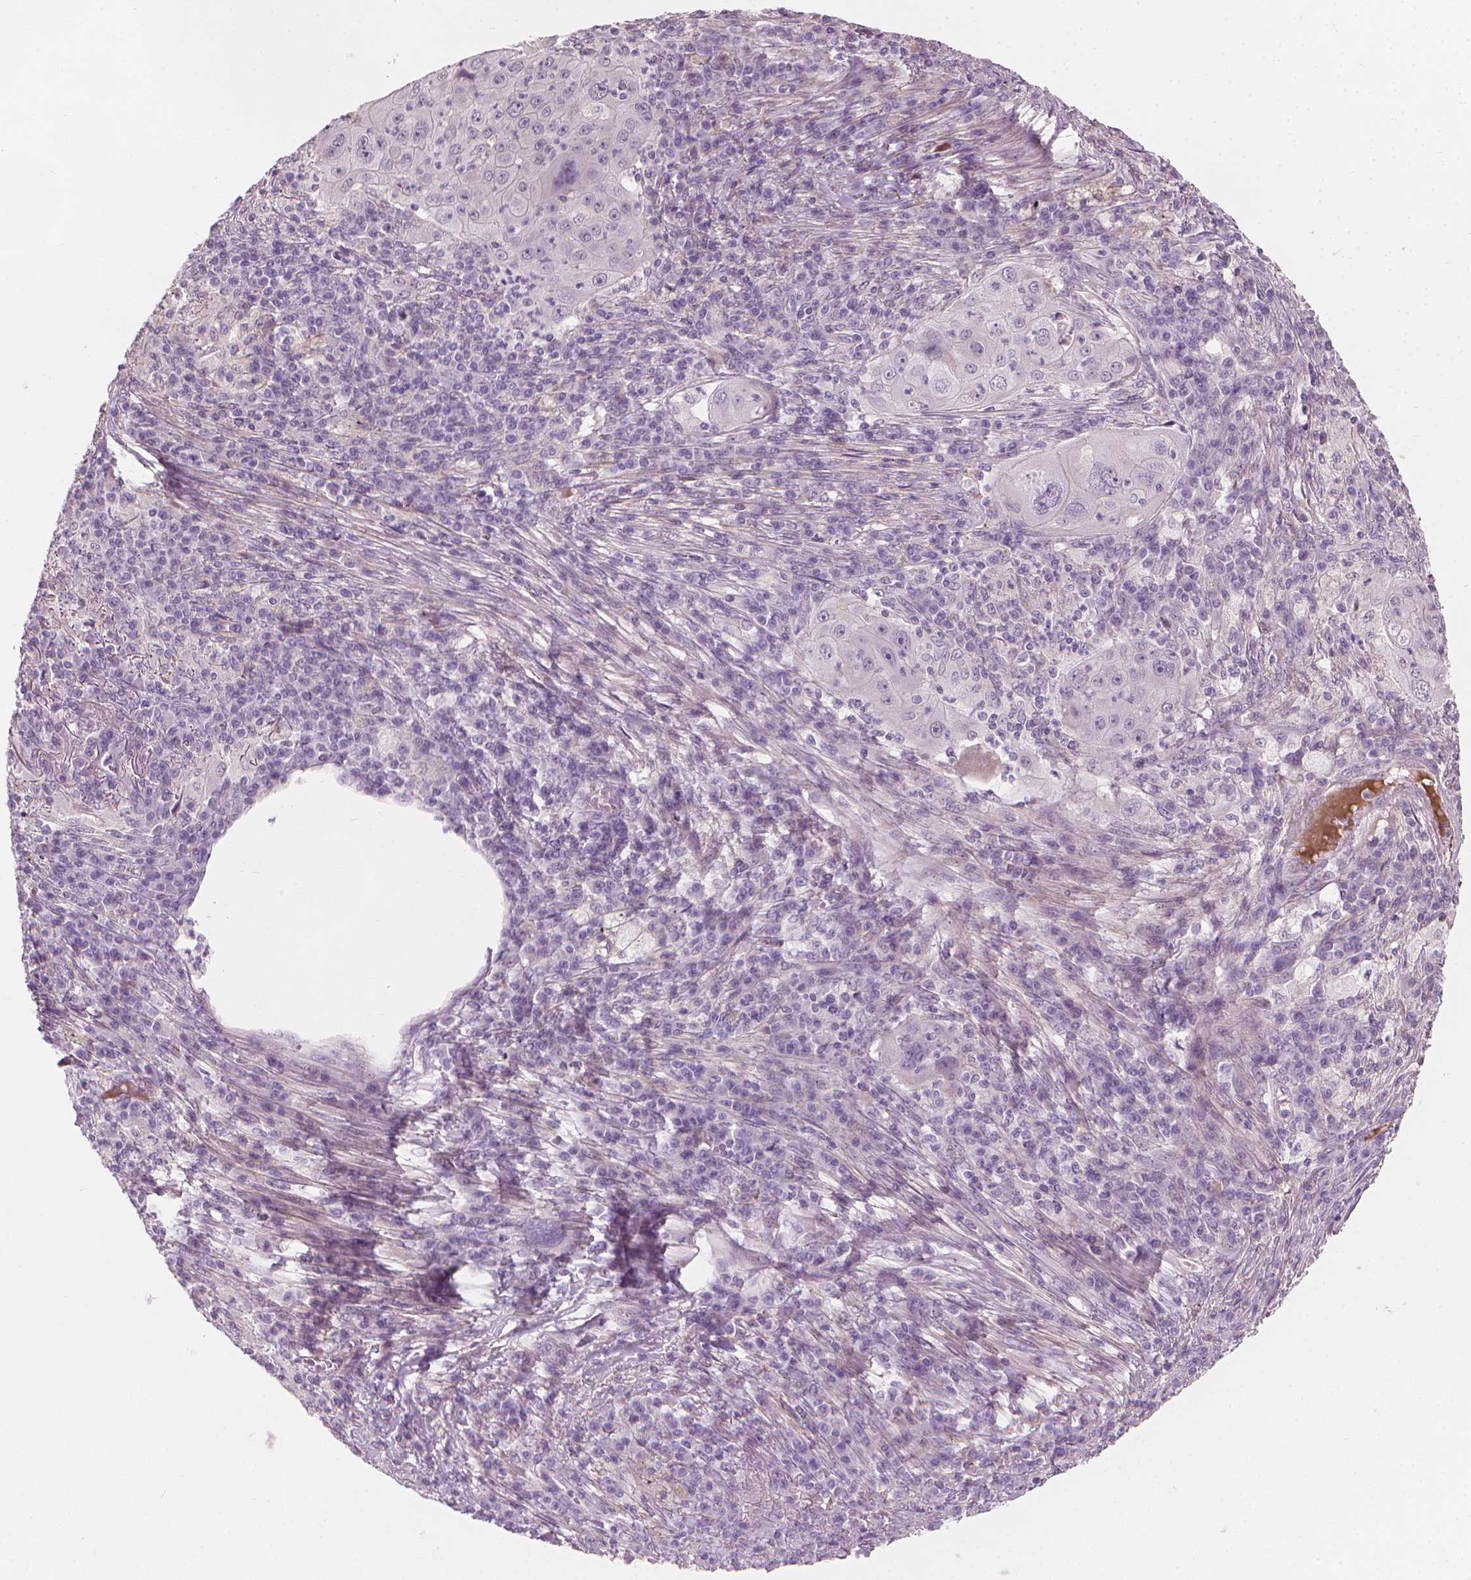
{"staining": {"intensity": "negative", "quantity": "none", "location": "none"}, "tissue": "lung cancer", "cell_type": "Tumor cells", "image_type": "cancer", "snomed": [{"axis": "morphology", "description": "Squamous cell carcinoma, NOS"}, {"axis": "topography", "description": "Lung"}], "caption": "This is an immunohistochemistry (IHC) micrograph of lung cancer (squamous cell carcinoma). There is no expression in tumor cells.", "gene": "SAXO2", "patient": {"sex": "female", "age": 59}}